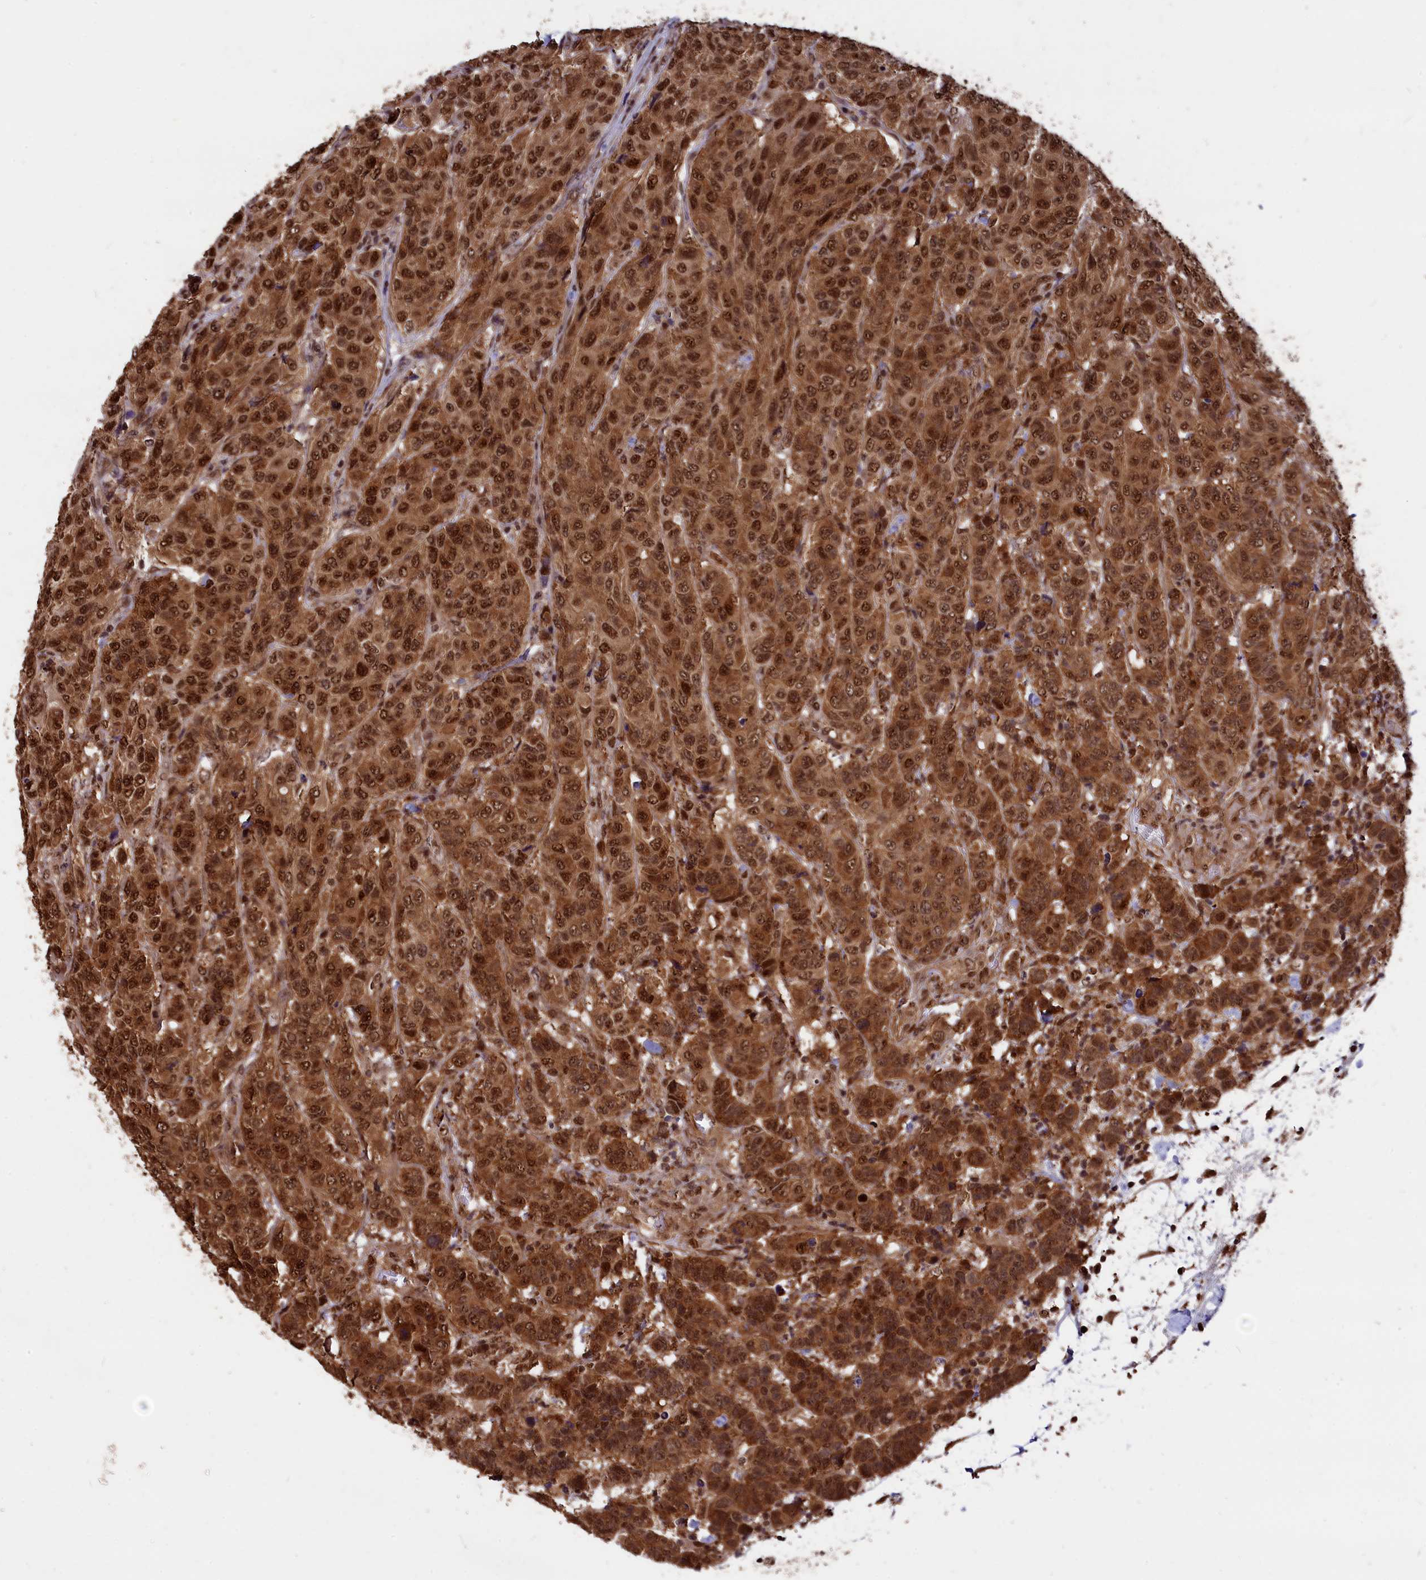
{"staining": {"intensity": "moderate", "quantity": ">75%", "location": "cytoplasmic/membranous,nuclear"}, "tissue": "breast cancer", "cell_type": "Tumor cells", "image_type": "cancer", "snomed": [{"axis": "morphology", "description": "Duct carcinoma"}, {"axis": "topography", "description": "Breast"}], "caption": "Breast intraductal carcinoma tissue demonstrates moderate cytoplasmic/membranous and nuclear positivity in about >75% of tumor cells", "gene": "ADRM1", "patient": {"sex": "female", "age": 55}}